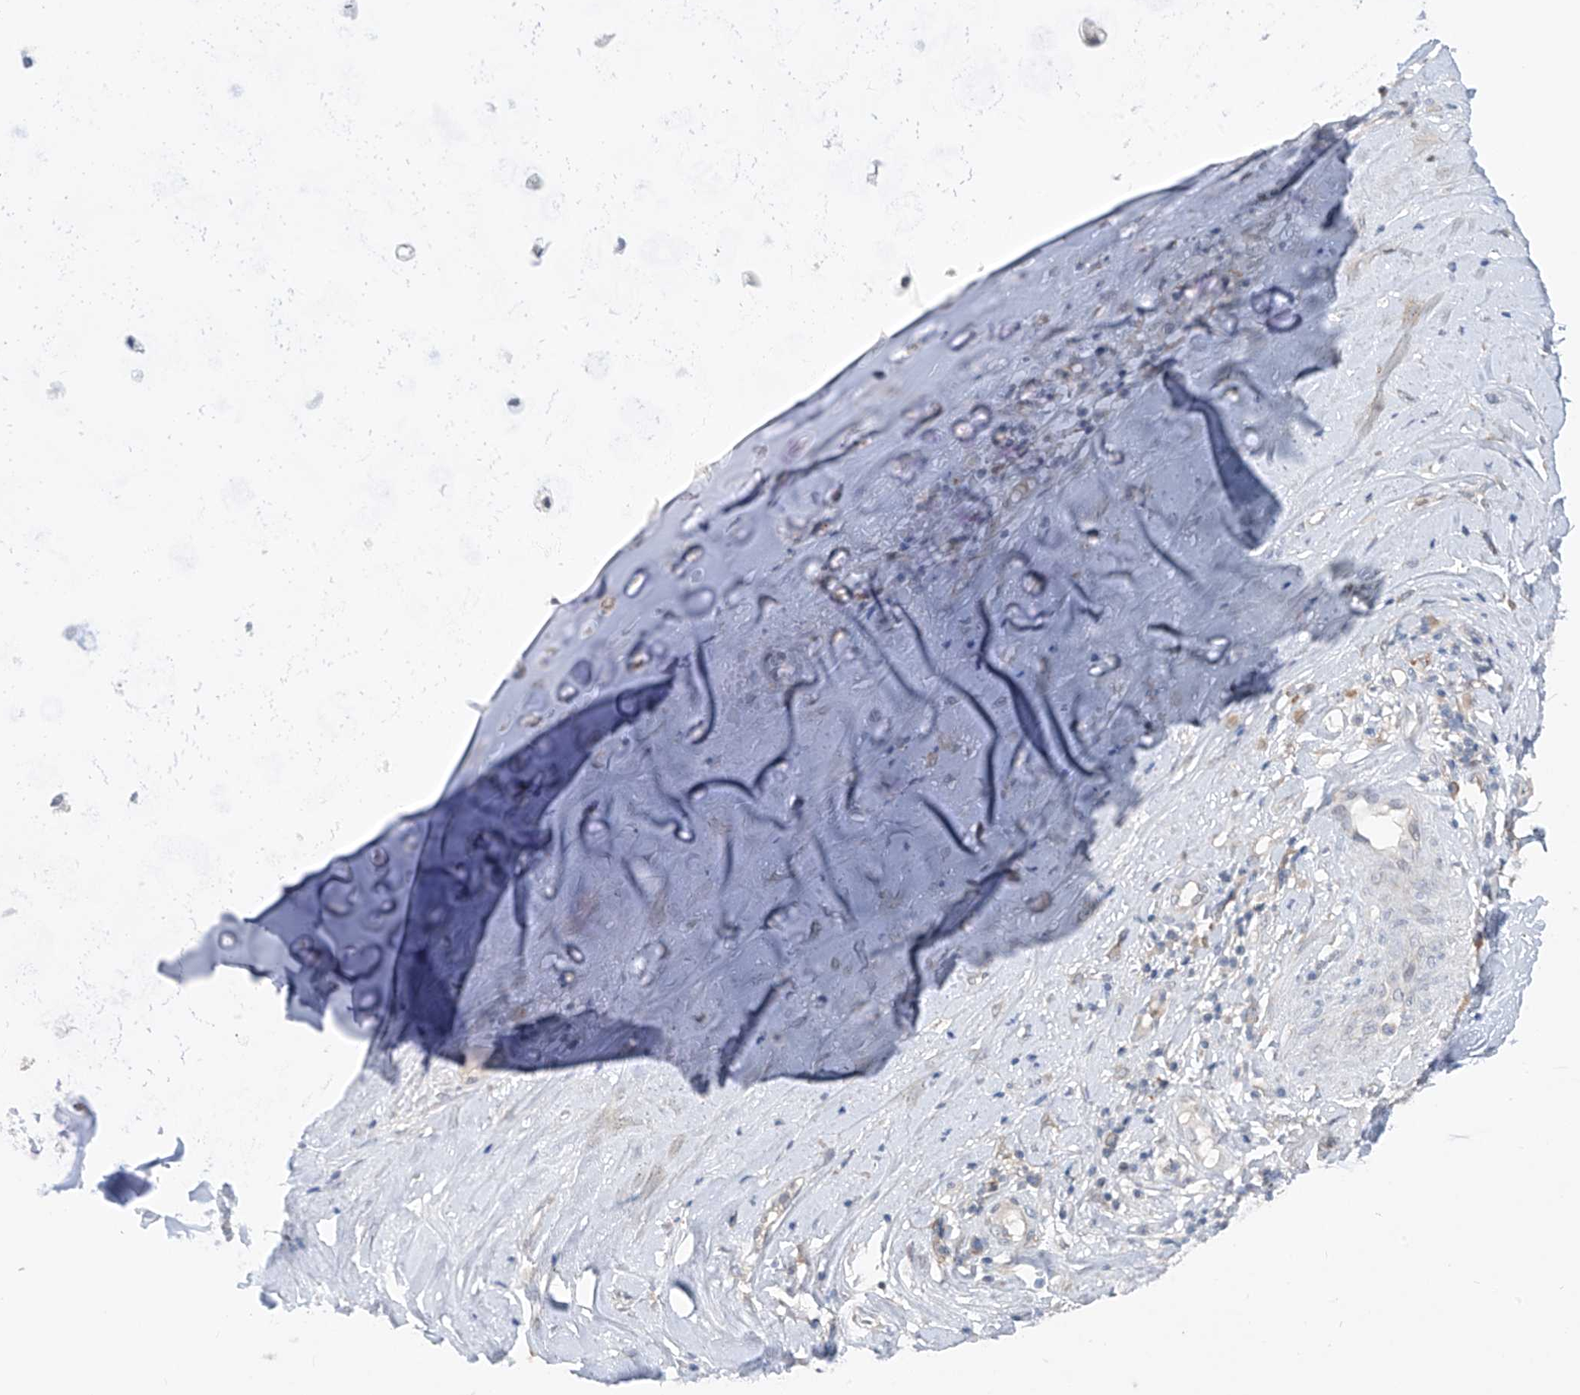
{"staining": {"intensity": "negative", "quantity": "none", "location": "none"}, "tissue": "adipose tissue", "cell_type": "Adipocytes", "image_type": "normal", "snomed": [{"axis": "morphology", "description": "Normal tissue, NOS"}, {"axis": "morphology", "description": "Basal cell carcinoma"}, {"axis": "topography", "description": "Cartilage tissue"}, {"axis": "topography", "description": "Nasopharynx"}, {"axis": "topography", "description": "Oral tissue"}], "caption": "IHC of benign adipose tissue displays no staining in adipocytes.", "gene": "CYP4V2", "patient": {"sex": "female", "age": 77}}